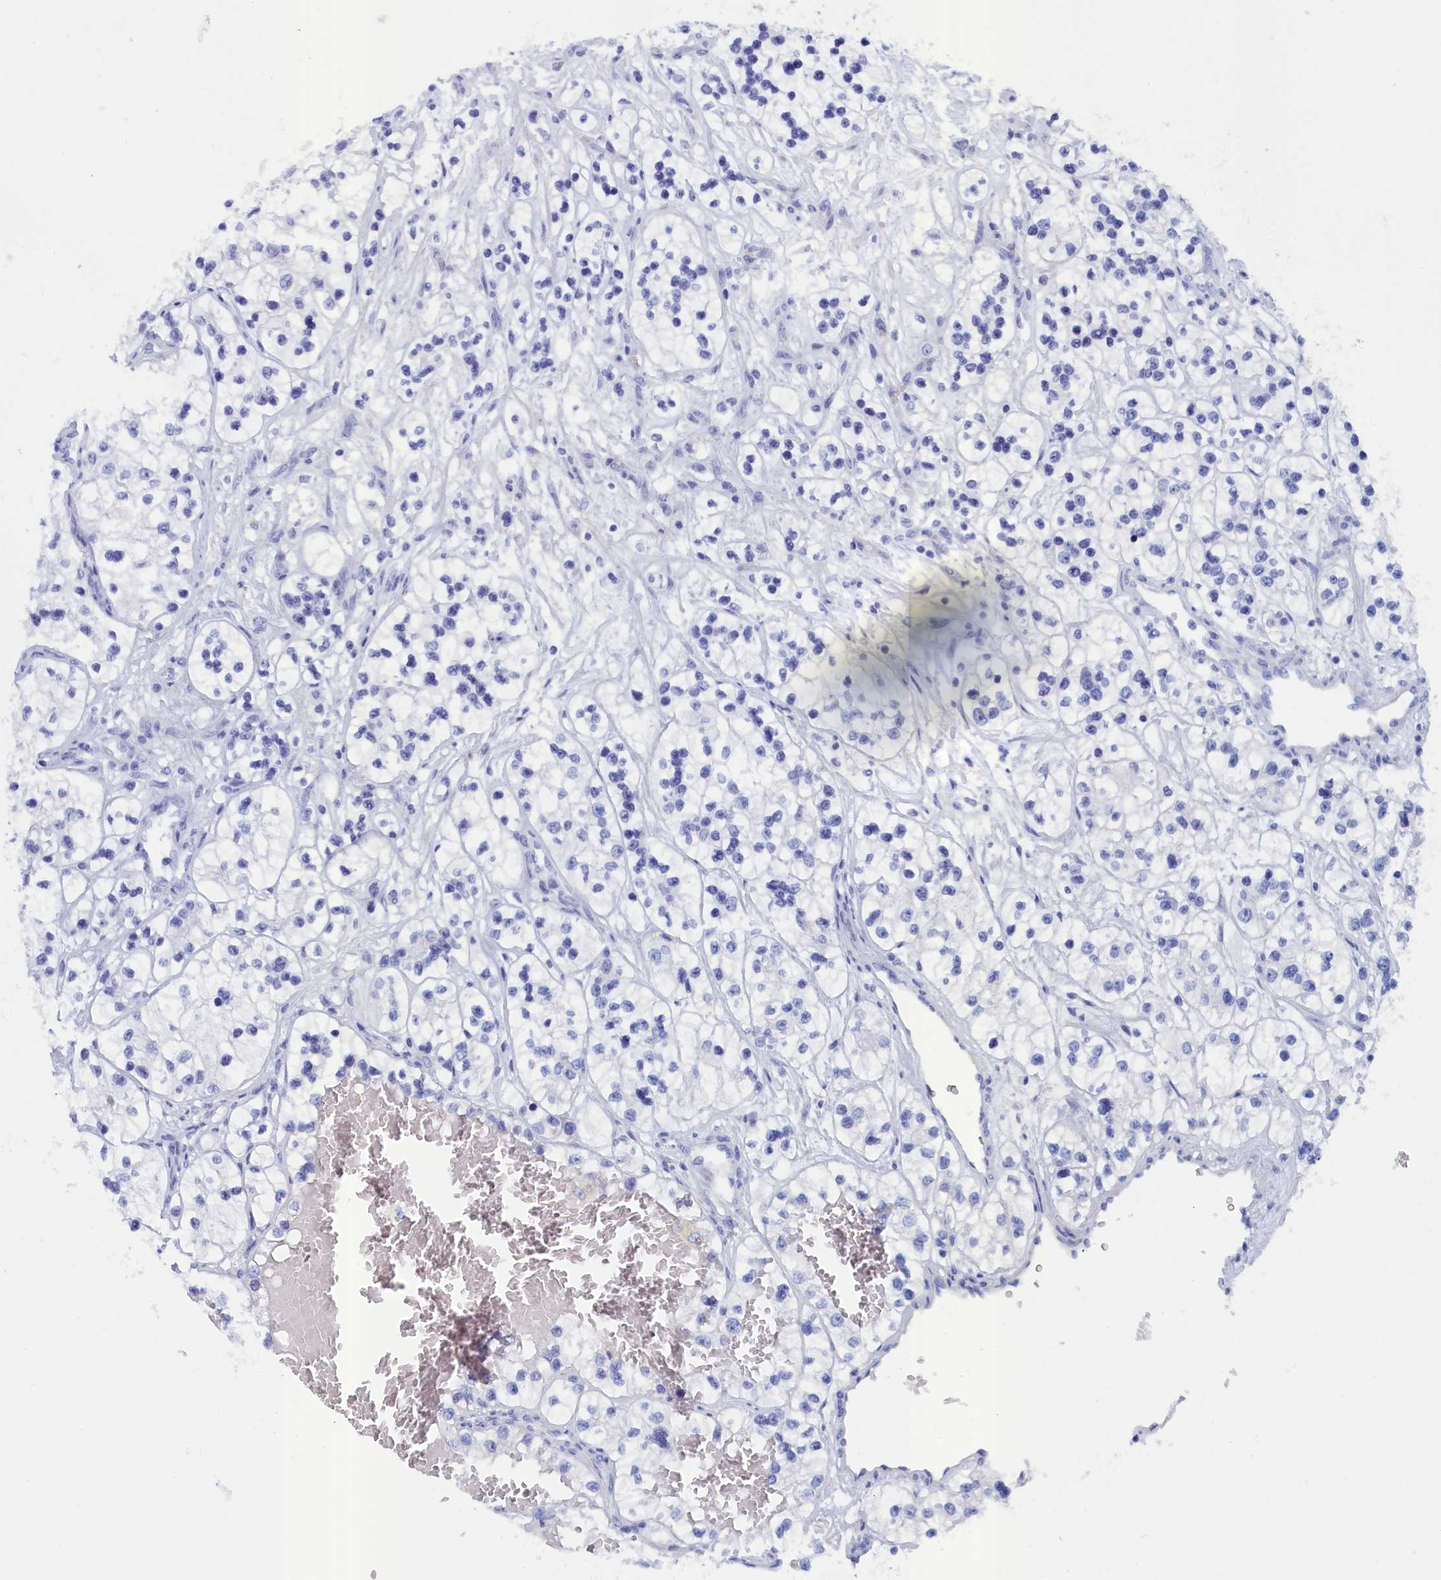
{"staining": {"intensity": "negative", "quantity": "none", "location": "none"}, "tissue": "renal cancer", "cell_type": "Tumor cells", "image_type": "cancer", "snomed": [{"axis": "morphology", "description": "Adenocarcinoma, NOS"}, {"axis": "topography", "description": "Kidney"}], "caption": "The histopathology image shows no significant positivity in tumor cells of renal cancer.", "gene": "ANKRD2", "patient": {"sex": "female", "age": 57}}